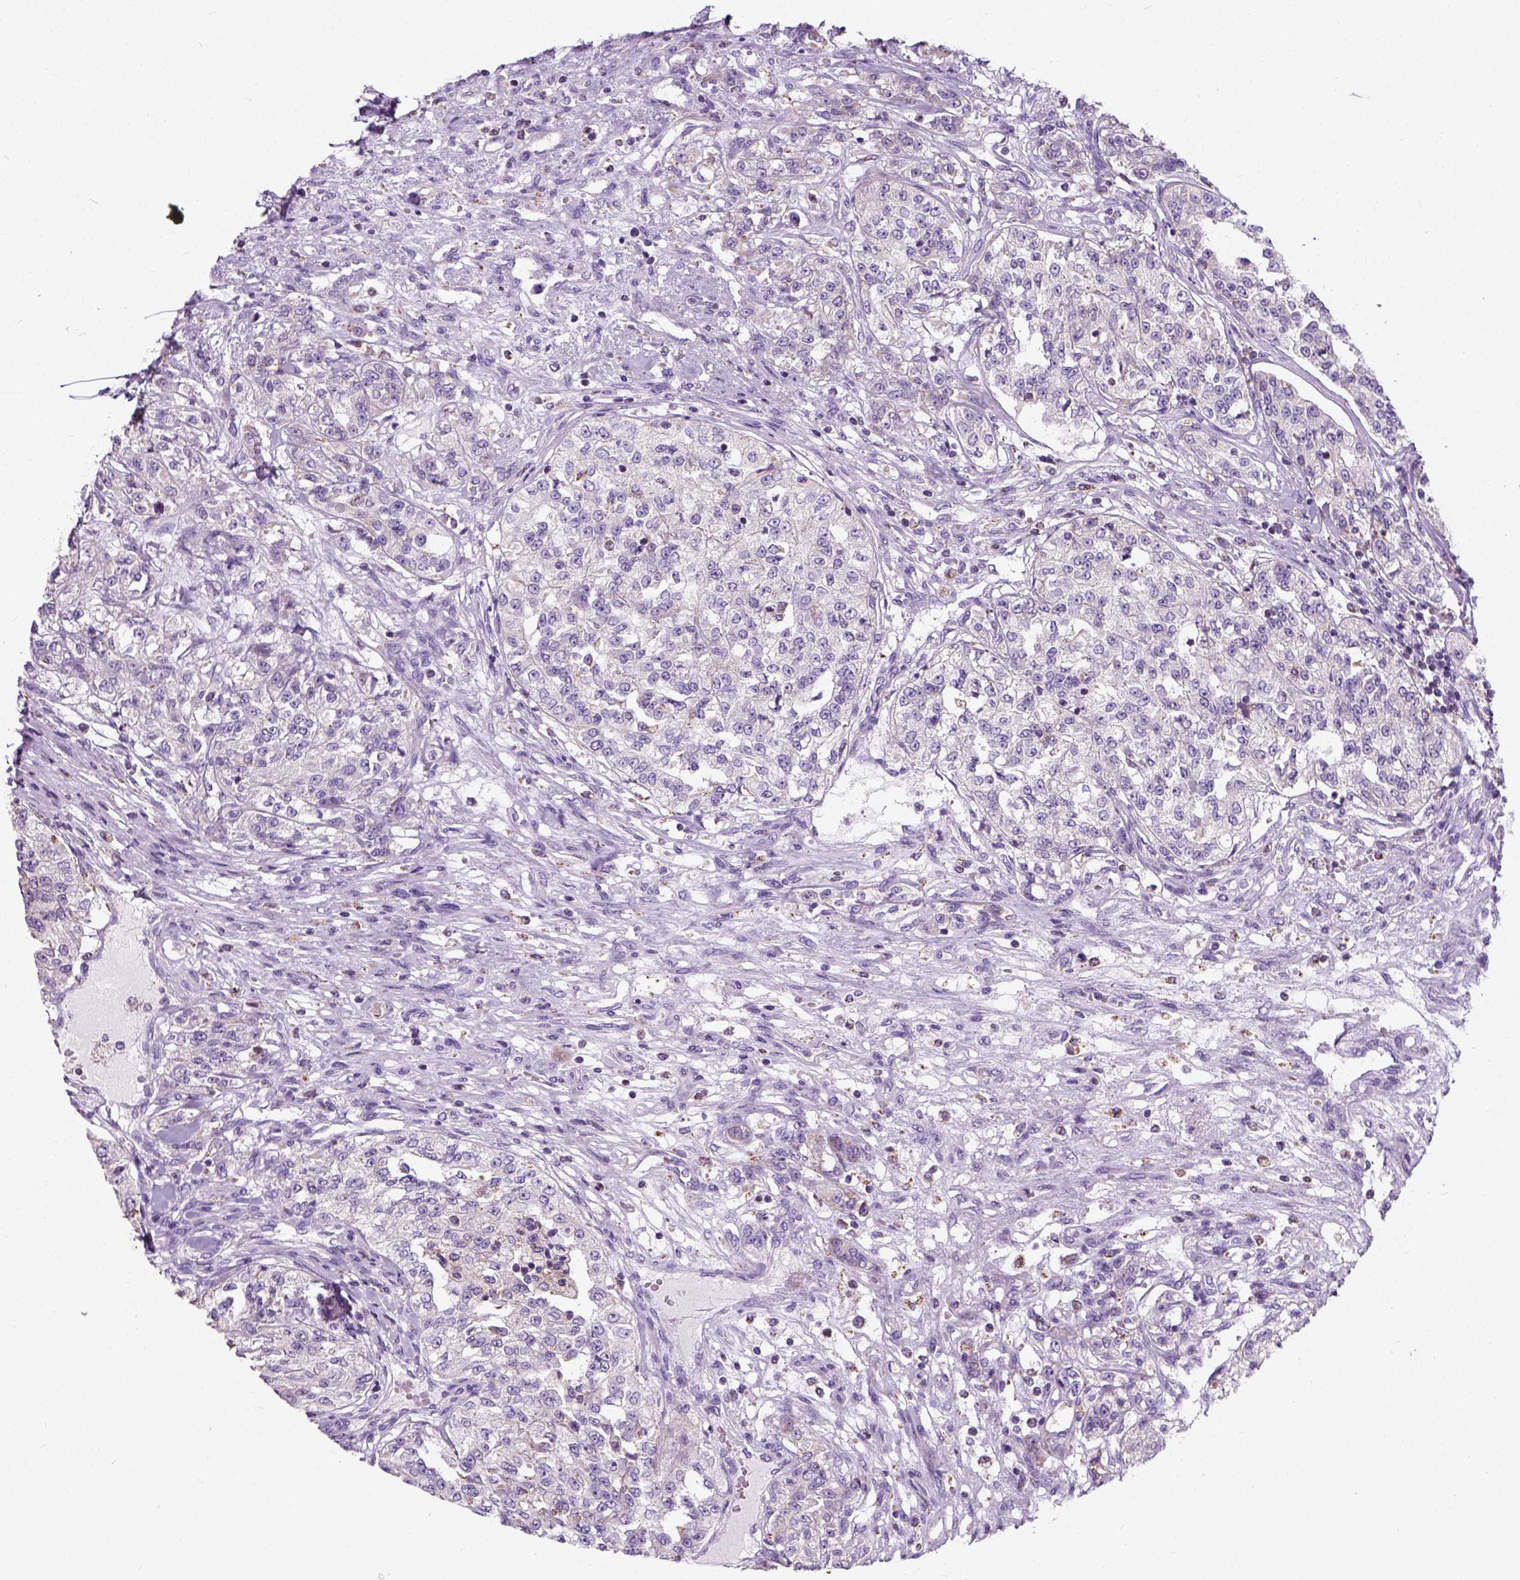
{"staining": {"intensity": "negative", "quantity": "none", "location": "none"}, "tissue": "renal cancer", "cell_type": "Tumor cells", "image_type": "cancer", "snomed": [{"axis": "morphology", "description": "Adenocarcinoma, NOS"}, {"axis": "topography", "description": "Kidney"}], "caption": "IHC of human renal cancer shows no expression in tumor cells. Nuclei are stained in blue.", "gene": "CHODL", "patient": {"sex": "female", "age": 63}}